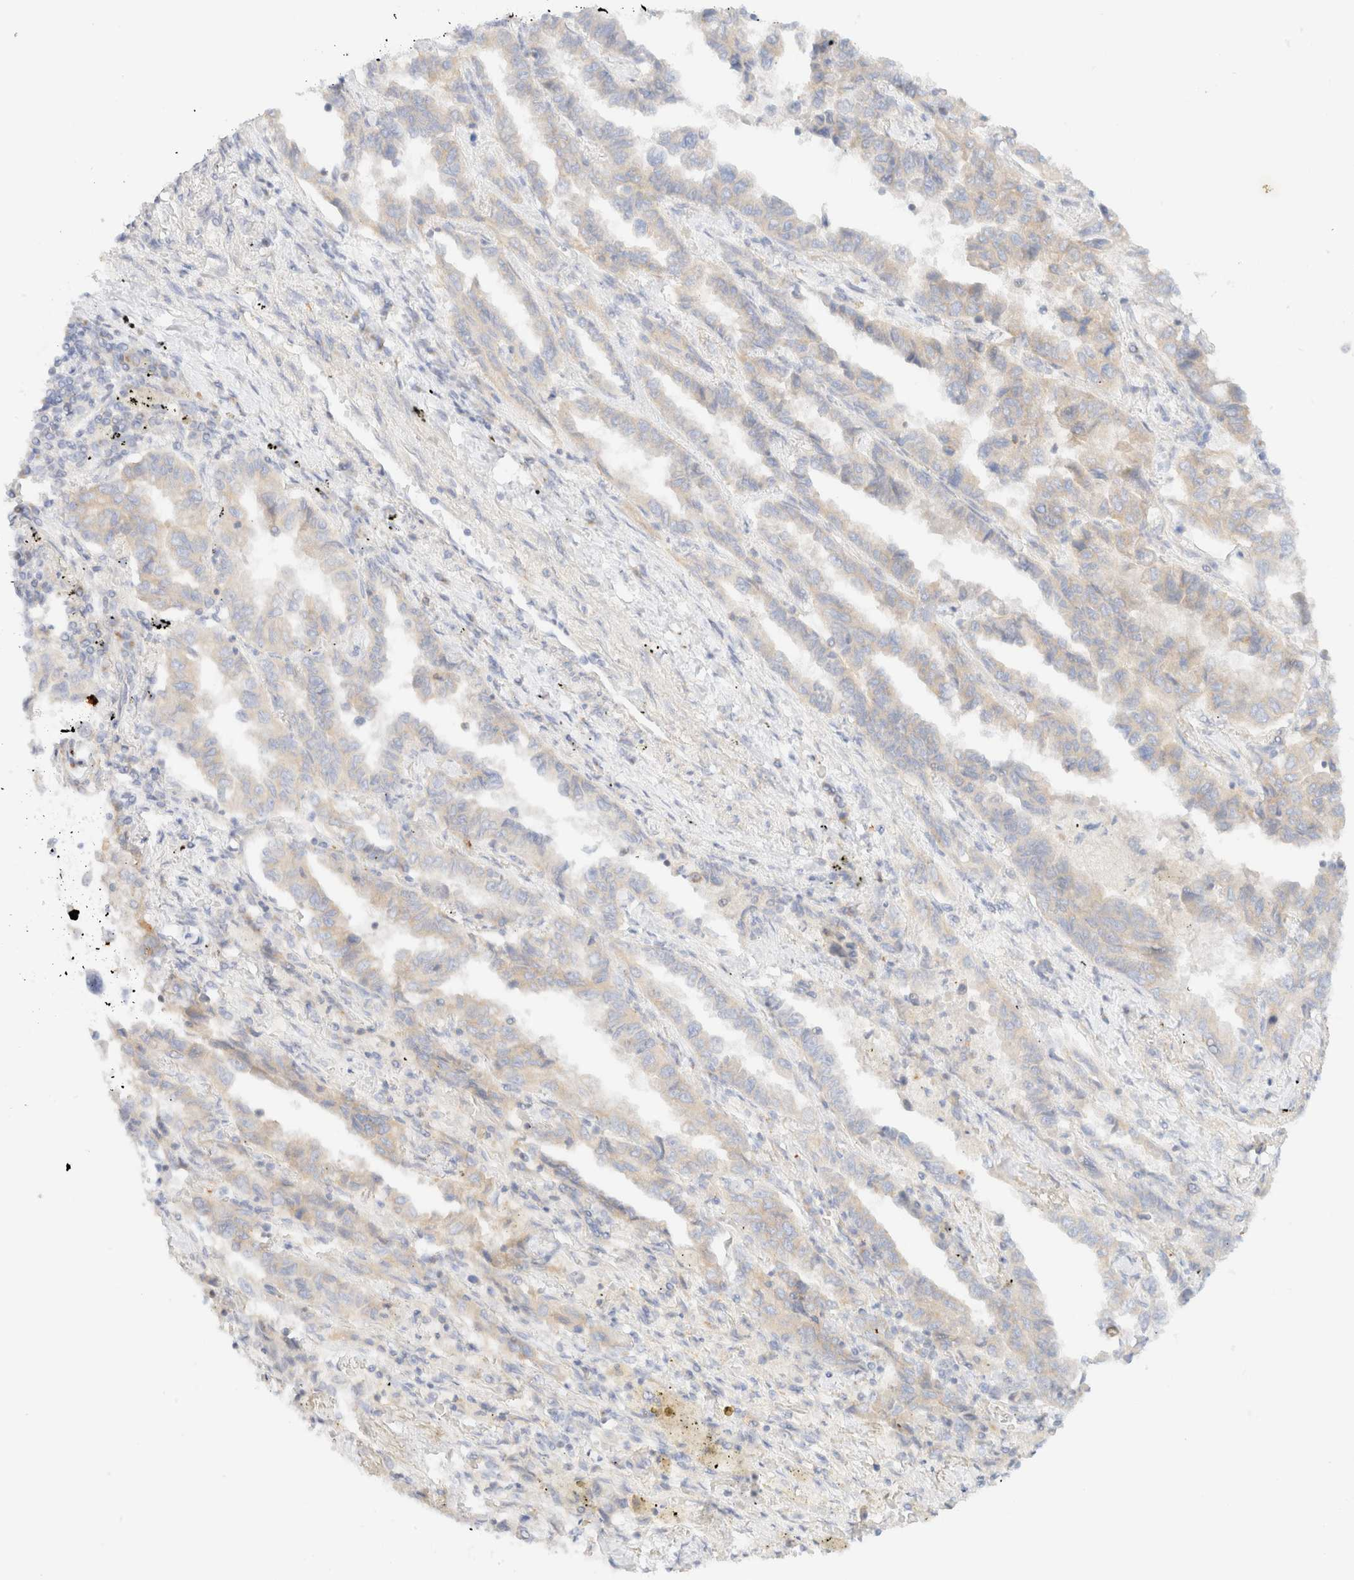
{"staining": {"intensity": "weak", "quantity": "<25%", "location": "cytoplasmic/membranous"}, "tissue": "lung cancer", "cell_type": "Tumor cells", "image_type": "cancer", "snomed": [{"axis": "morphology", "description": "Adenocarcinoma, NOS"}, {"axis": "topography", "description": "Lung"}], "caption": "The micrograph exhibits no significant staining in tumor cells of lung adenocarcinoma. (Brightfield microscopy of DAB (3,3'-diaminobenzidine) immunohistochemistry at high magnification).", "gene": "MYO10", "patient": {"sex": "female", "age": 51}}